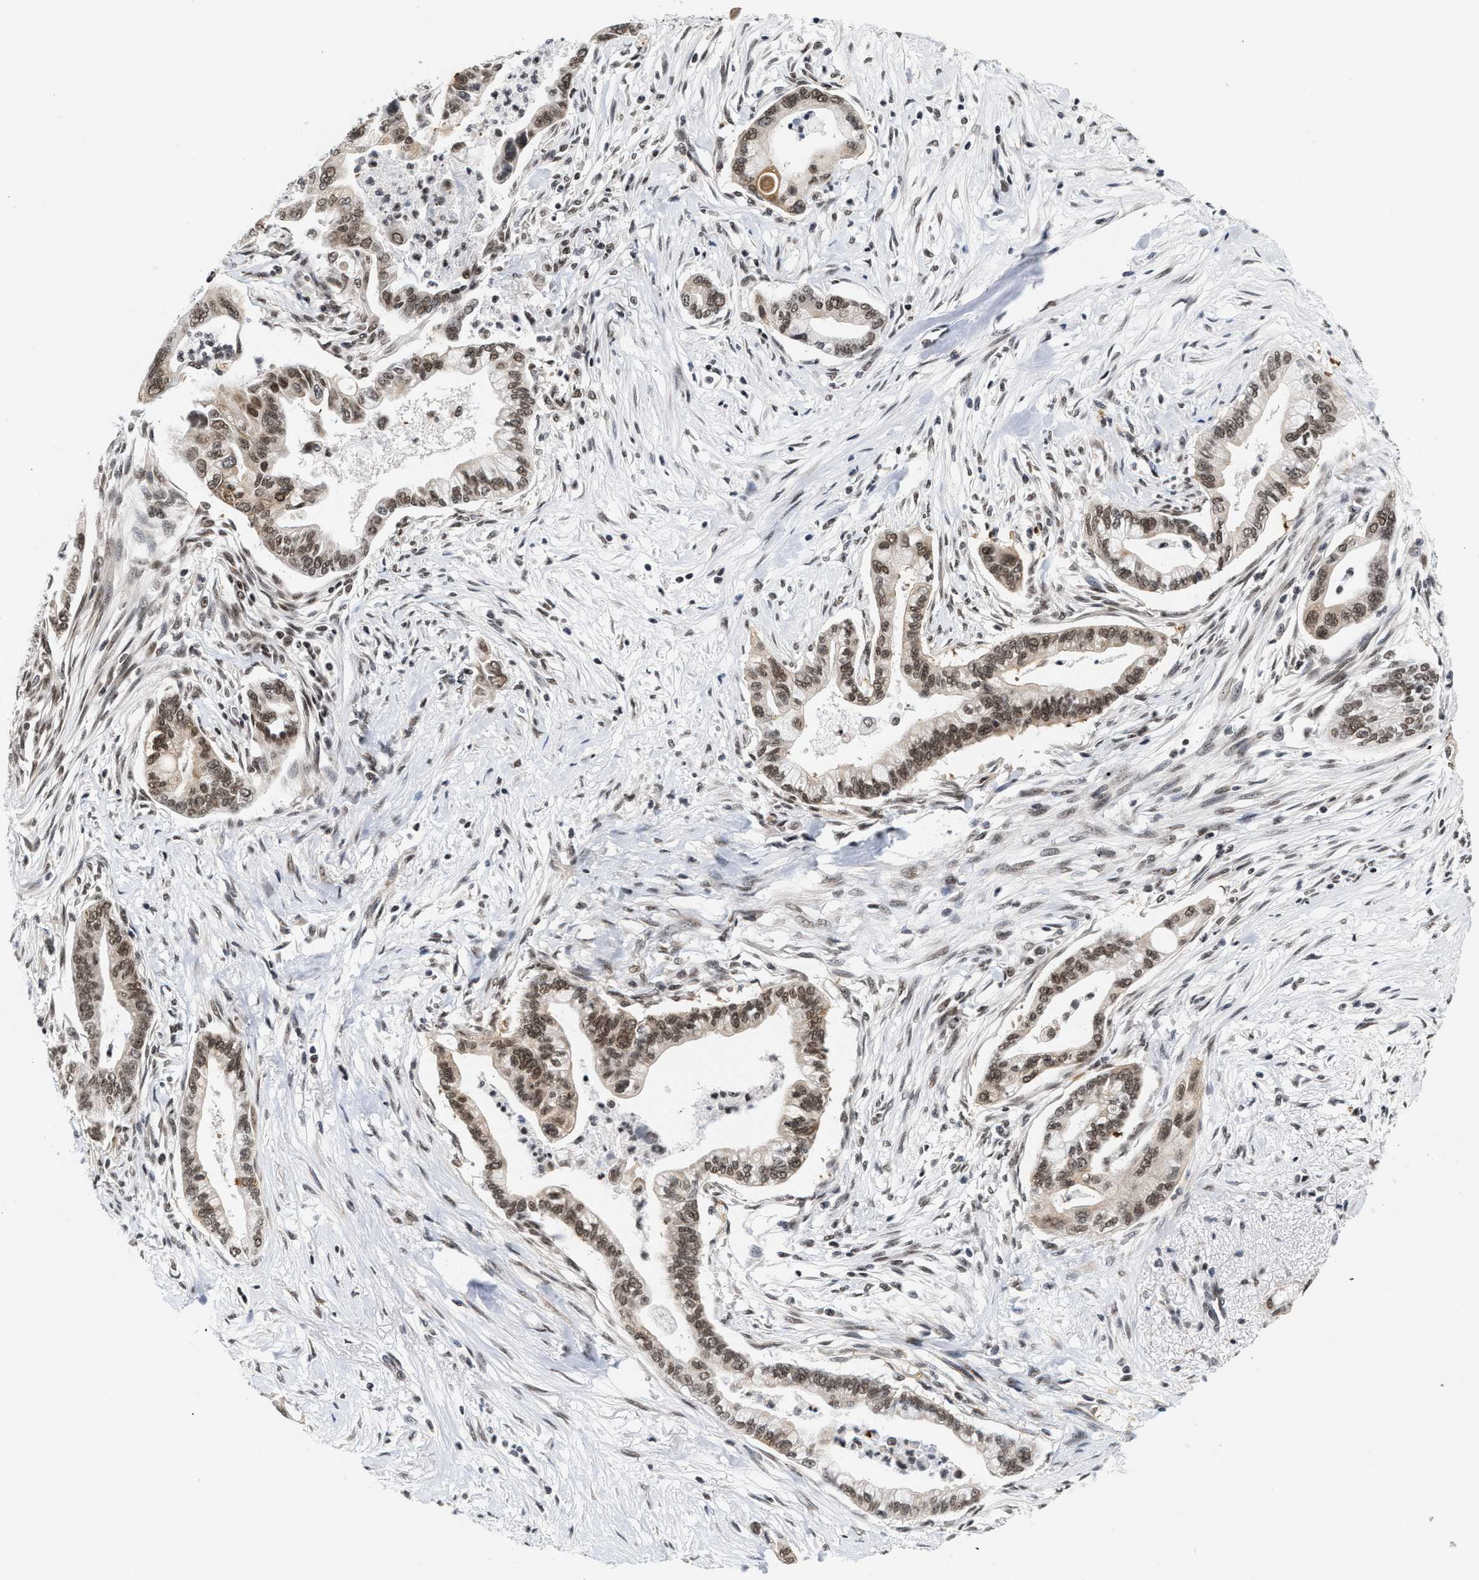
{"staining": {"intensity": "moderate", "quantity": ">75%", "location": "nuclear"}, "tissue": "pancreatic cancer", "cell_type": "Tumor cells", "image_type": "cancer", "snomed": [{"axis": "morphology", "description": "Adenocarcinoma, NOS"}, {"axis": "topography", "description": "Pancreas"}], "caption": "Moderate nuclear protein positivity is seen in about >75% of tumor cells in pancreatic cancer (adenocarcinoma).", "gene": "ANKRD6", "patient": {"sex": "male", "age": 70}}